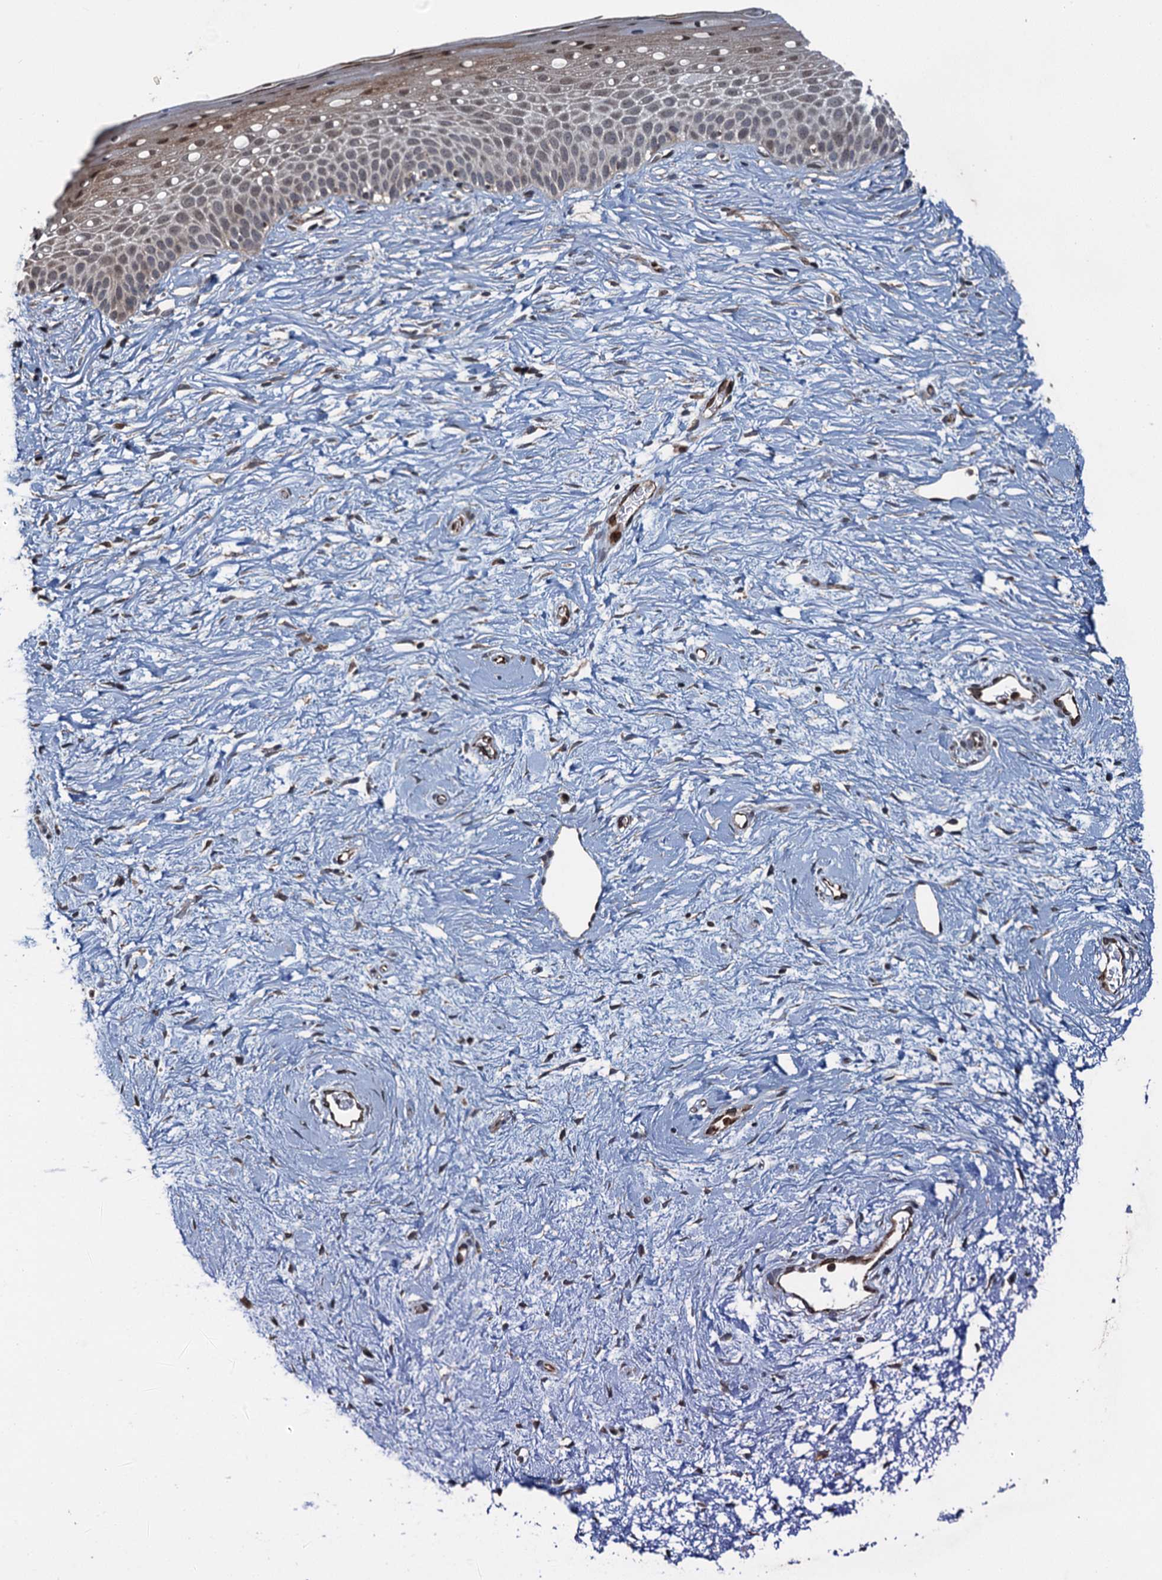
{"staining": {"intensity": "weak", "quantity": "<25%", "location": "cytoplasmic/membranous"}, "tissue": "cervix", "cell_type": "Glandular cells", "image_type": "normal", "snomed": [{"axis": "morphology", "description": "Normal tissue, NOS"}, {"axis": "topography", "description": "Cervix"}], "caption": "This is an immunohistochemistry micrograph of normal cervix. There is no staining in glandular cells.", "gene": "WHAMM", "patient": {"sex": "female", "age": 57}}